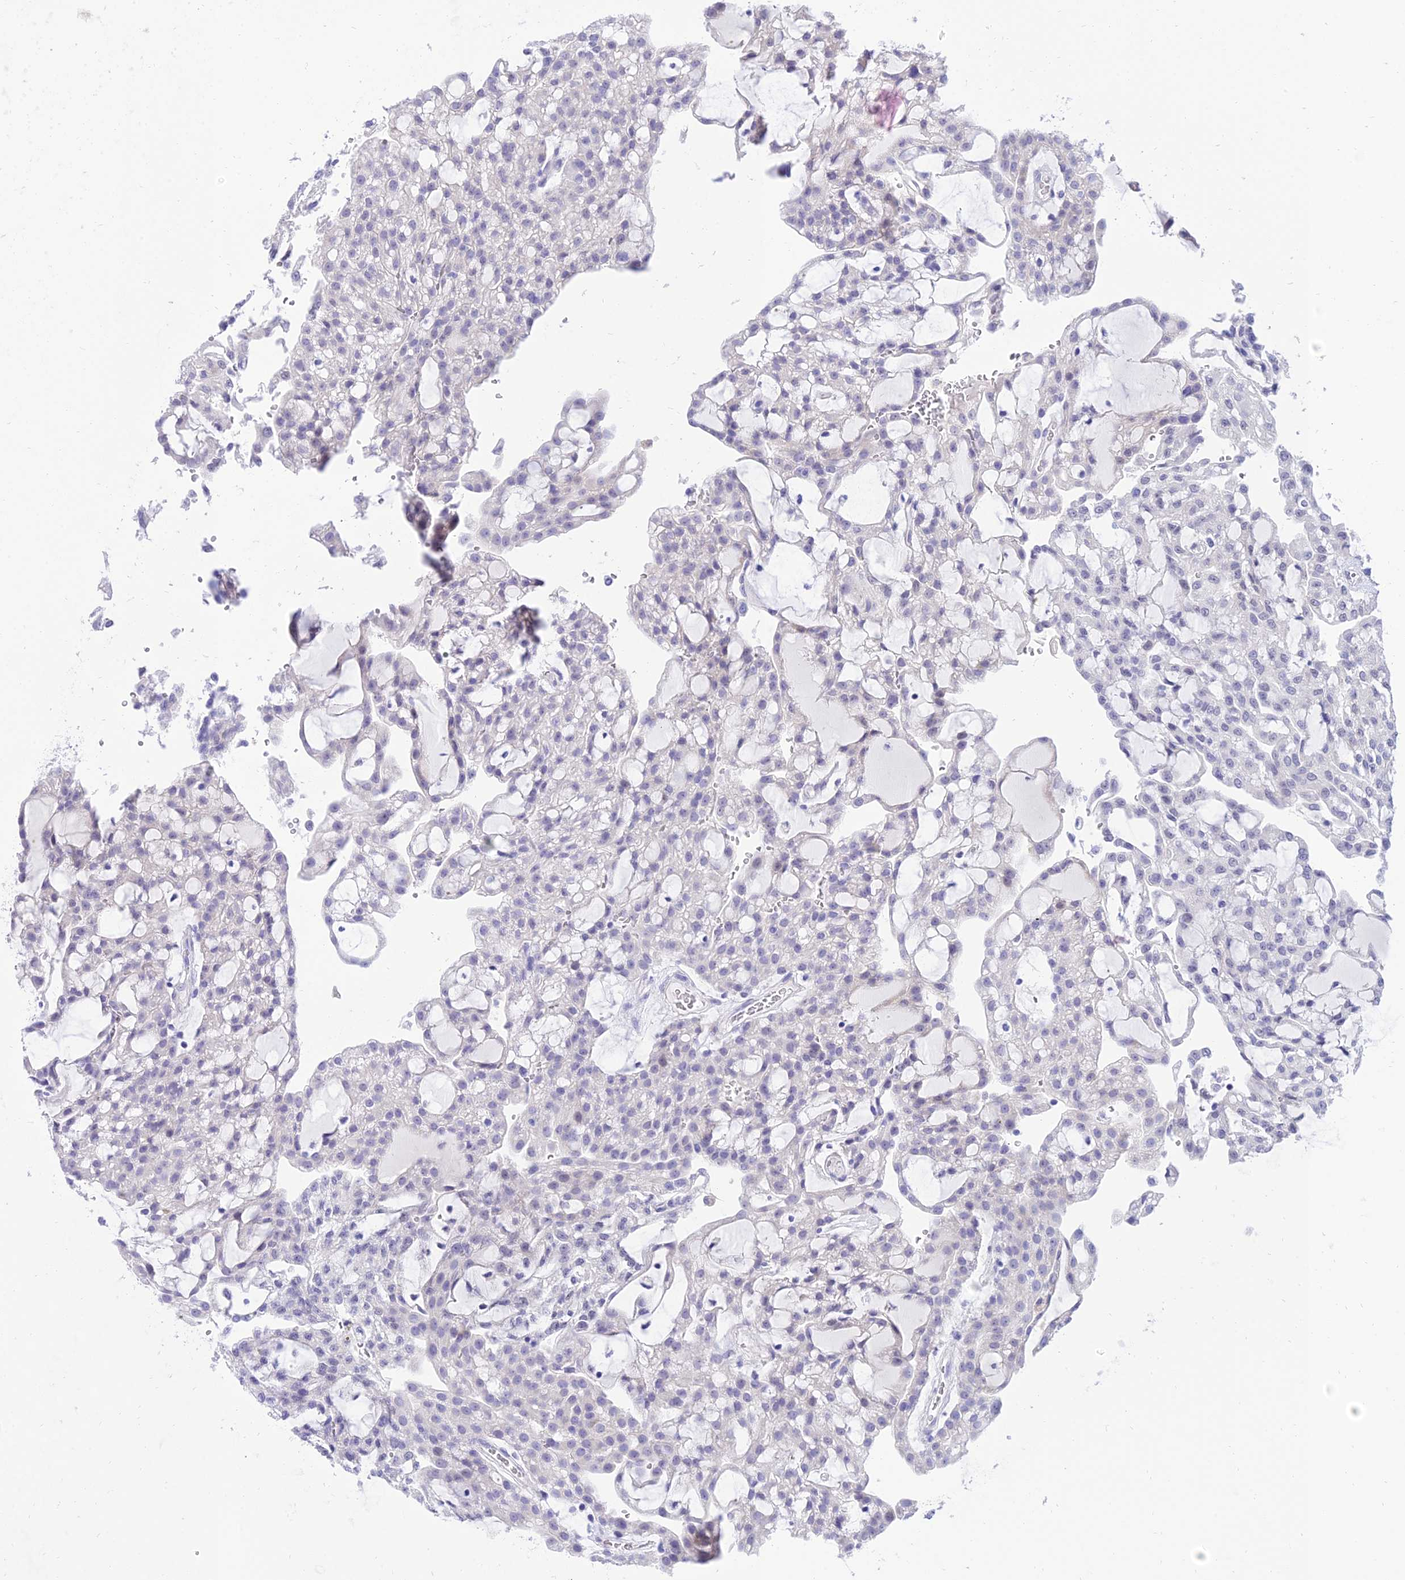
{"staining": {"intensity": "negative", "quantity": "none", "location": "none"}, "tissue": "renal cancer", "cell_type": "Tumor cells", "image_type": "cancer", "snomed": [{"axis": "morphology", "description": "Adenocarcinoma, NOS"}, {"axis": "topography", "description": "Kidney"}], "caption": "Human renal adenocarcinoma stained for a protein using immunohistochemistry demonstrates no expression in tumor cells.", "gene": "TAC3", "patient": {"sex": "male", "age": 63}}